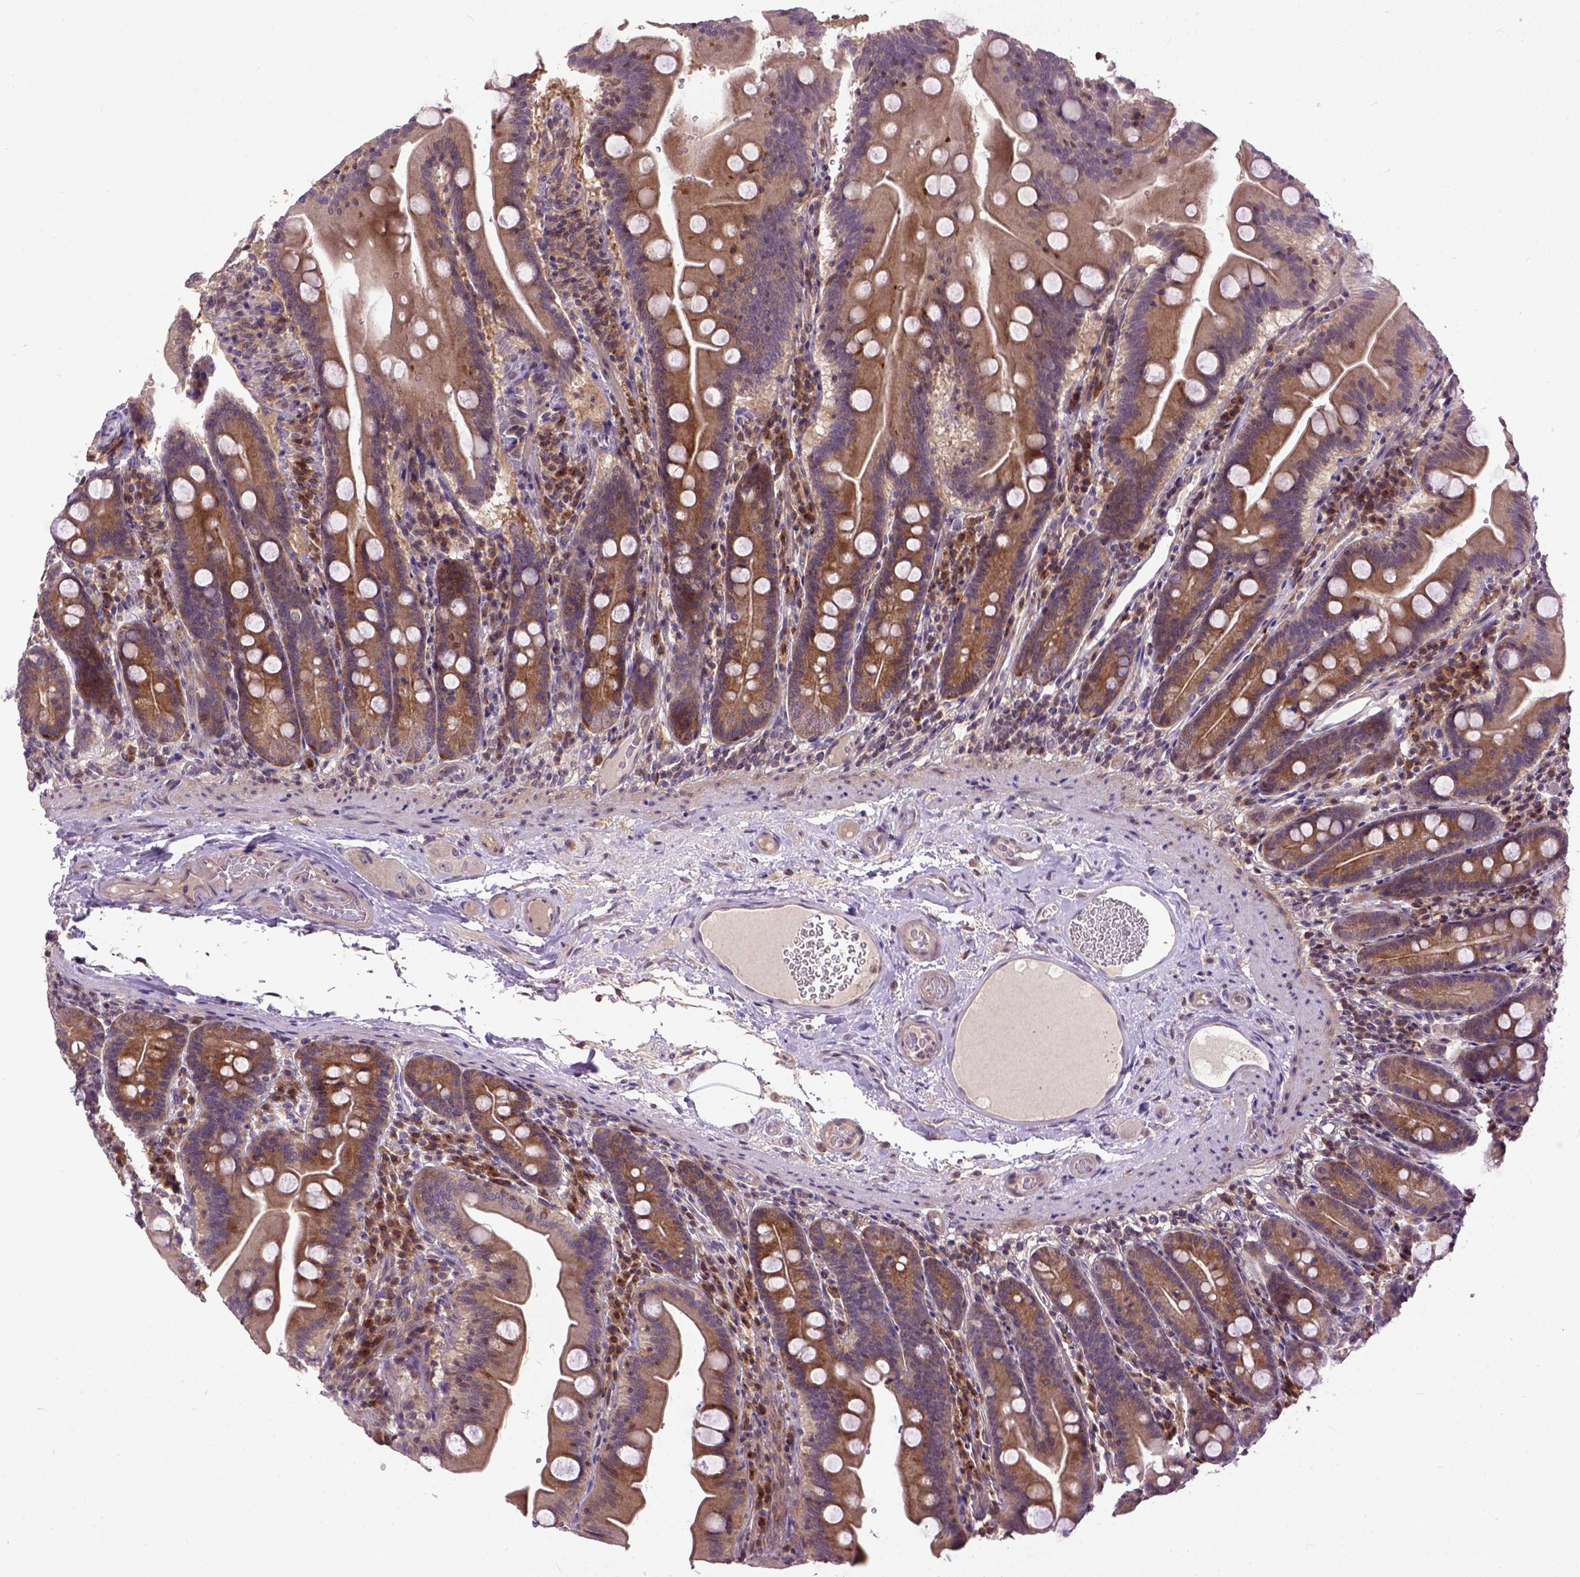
{"staining": {"intensity": "moderate", "quantity": "25%-75%", "location": "cytoplasmic/membranous"}, "tissue": "small intestine", "cell_type": "Glandular cells", "image_type": "normal", "snomed": [{"axis": "morphology", "description": "Normal tissue, NOS"}, {"axis": "topography", "description": "Small intestine"}], "caption": "An image of small intestine stained for a protein demonstrates moderate cytoplasmic/membranous brown staining in glandular cells. (brown staining indicates protein expression, while blue staining denotes nuclei).", "gene": "CPNE1", "patient": {"sex": "male", "age": 37}}